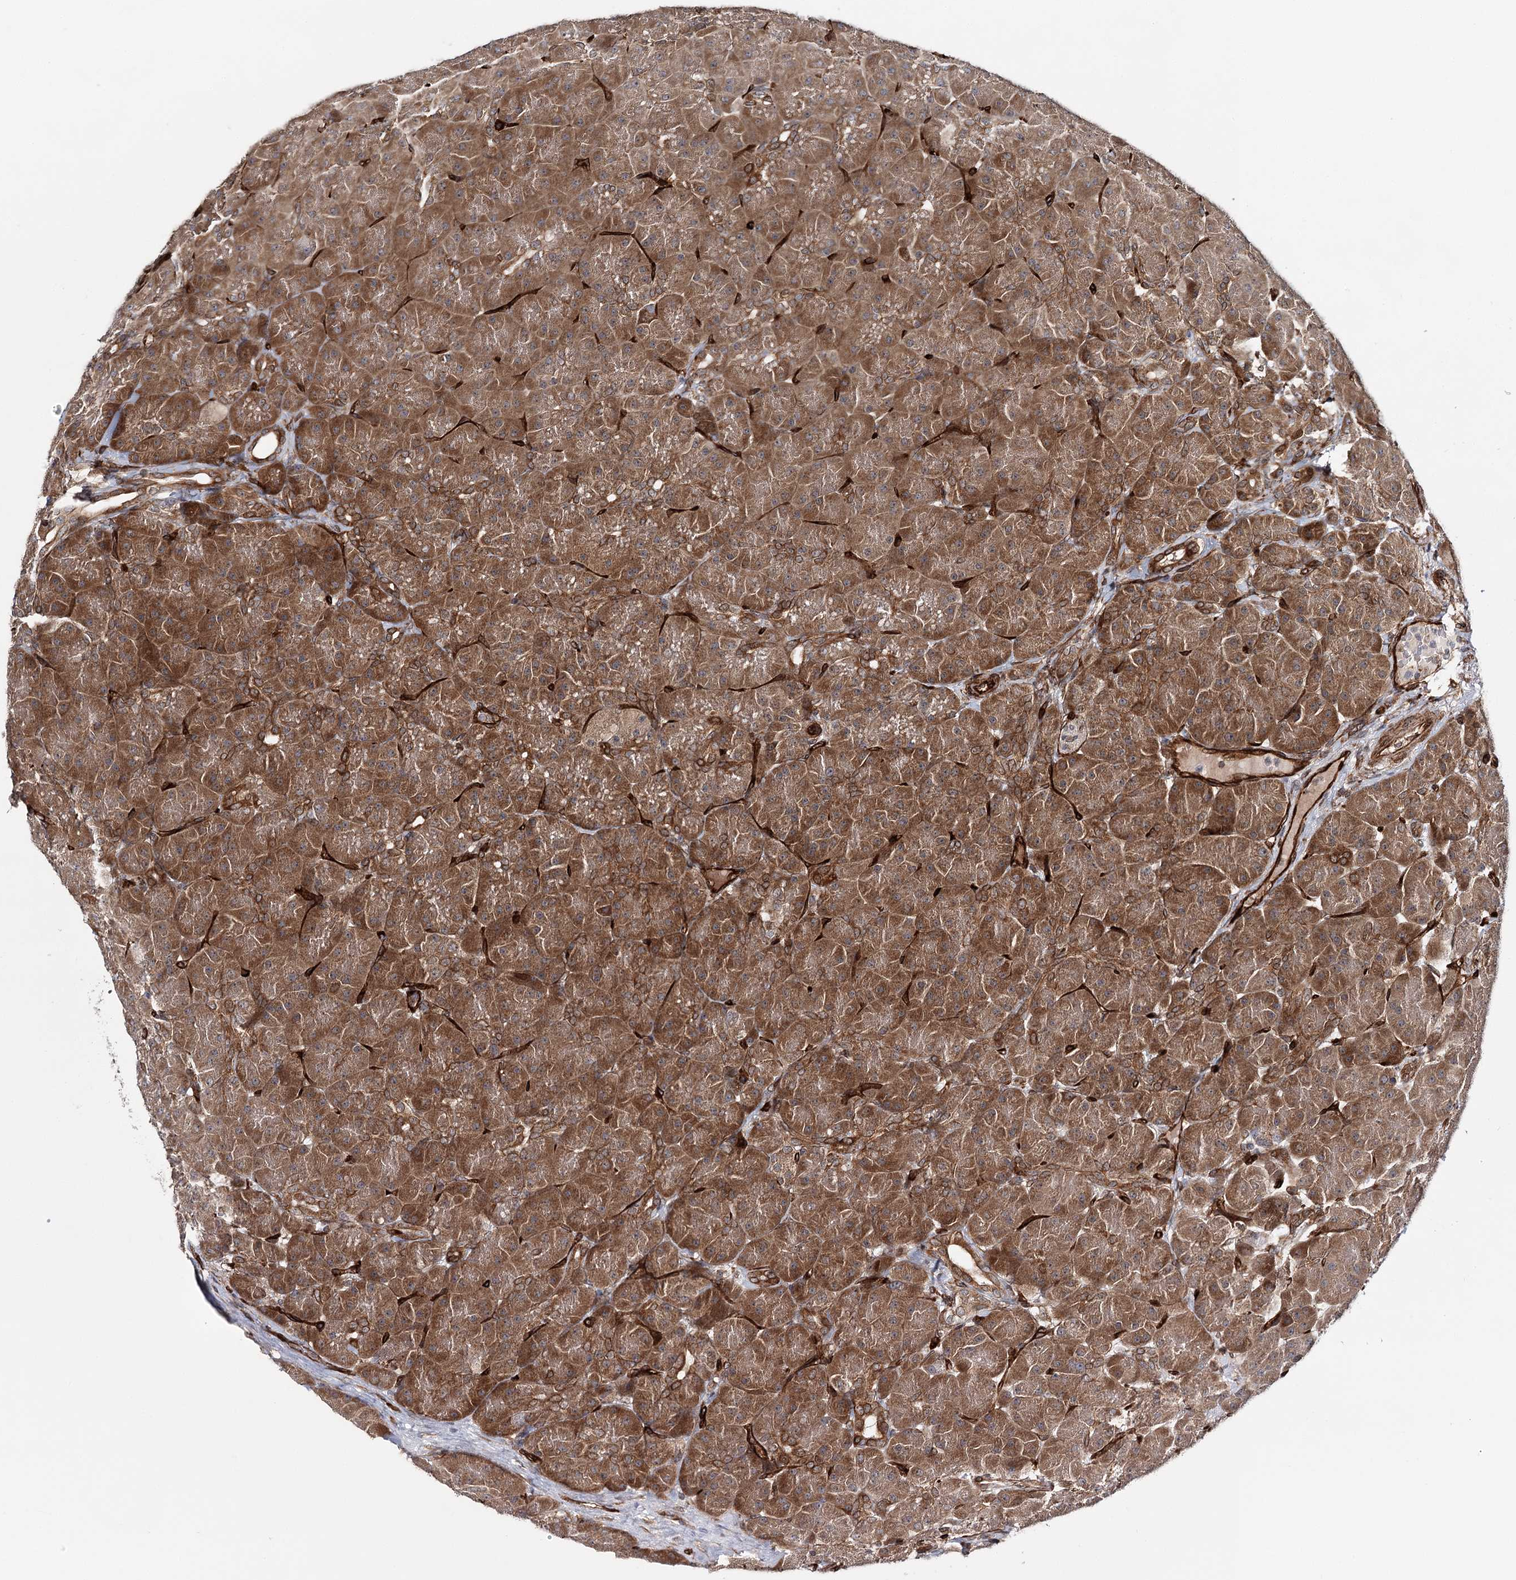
{"staining": {"intensity": "strong", "quantity": ">75%", "location": "cytoplasmic/membranous"}, "tissue": "pancreas", "cell_type": "Exocrine glandular cells", "image_type": "normal", "snomed": [{"axis": "morphology", "description": "Normal tissue, NOS"}, {"axis": "topography", "description": "Pancreas"}], "caption": "An image of human pancreas stained for a protein shows strong cytoplasmic/membranous brown staining in exocrine glandular cells. (DAB IHC with brightfield microscopy, high magnification).", "gene": "MKNK1", "patient": {"sex": "male", "age": 66}}